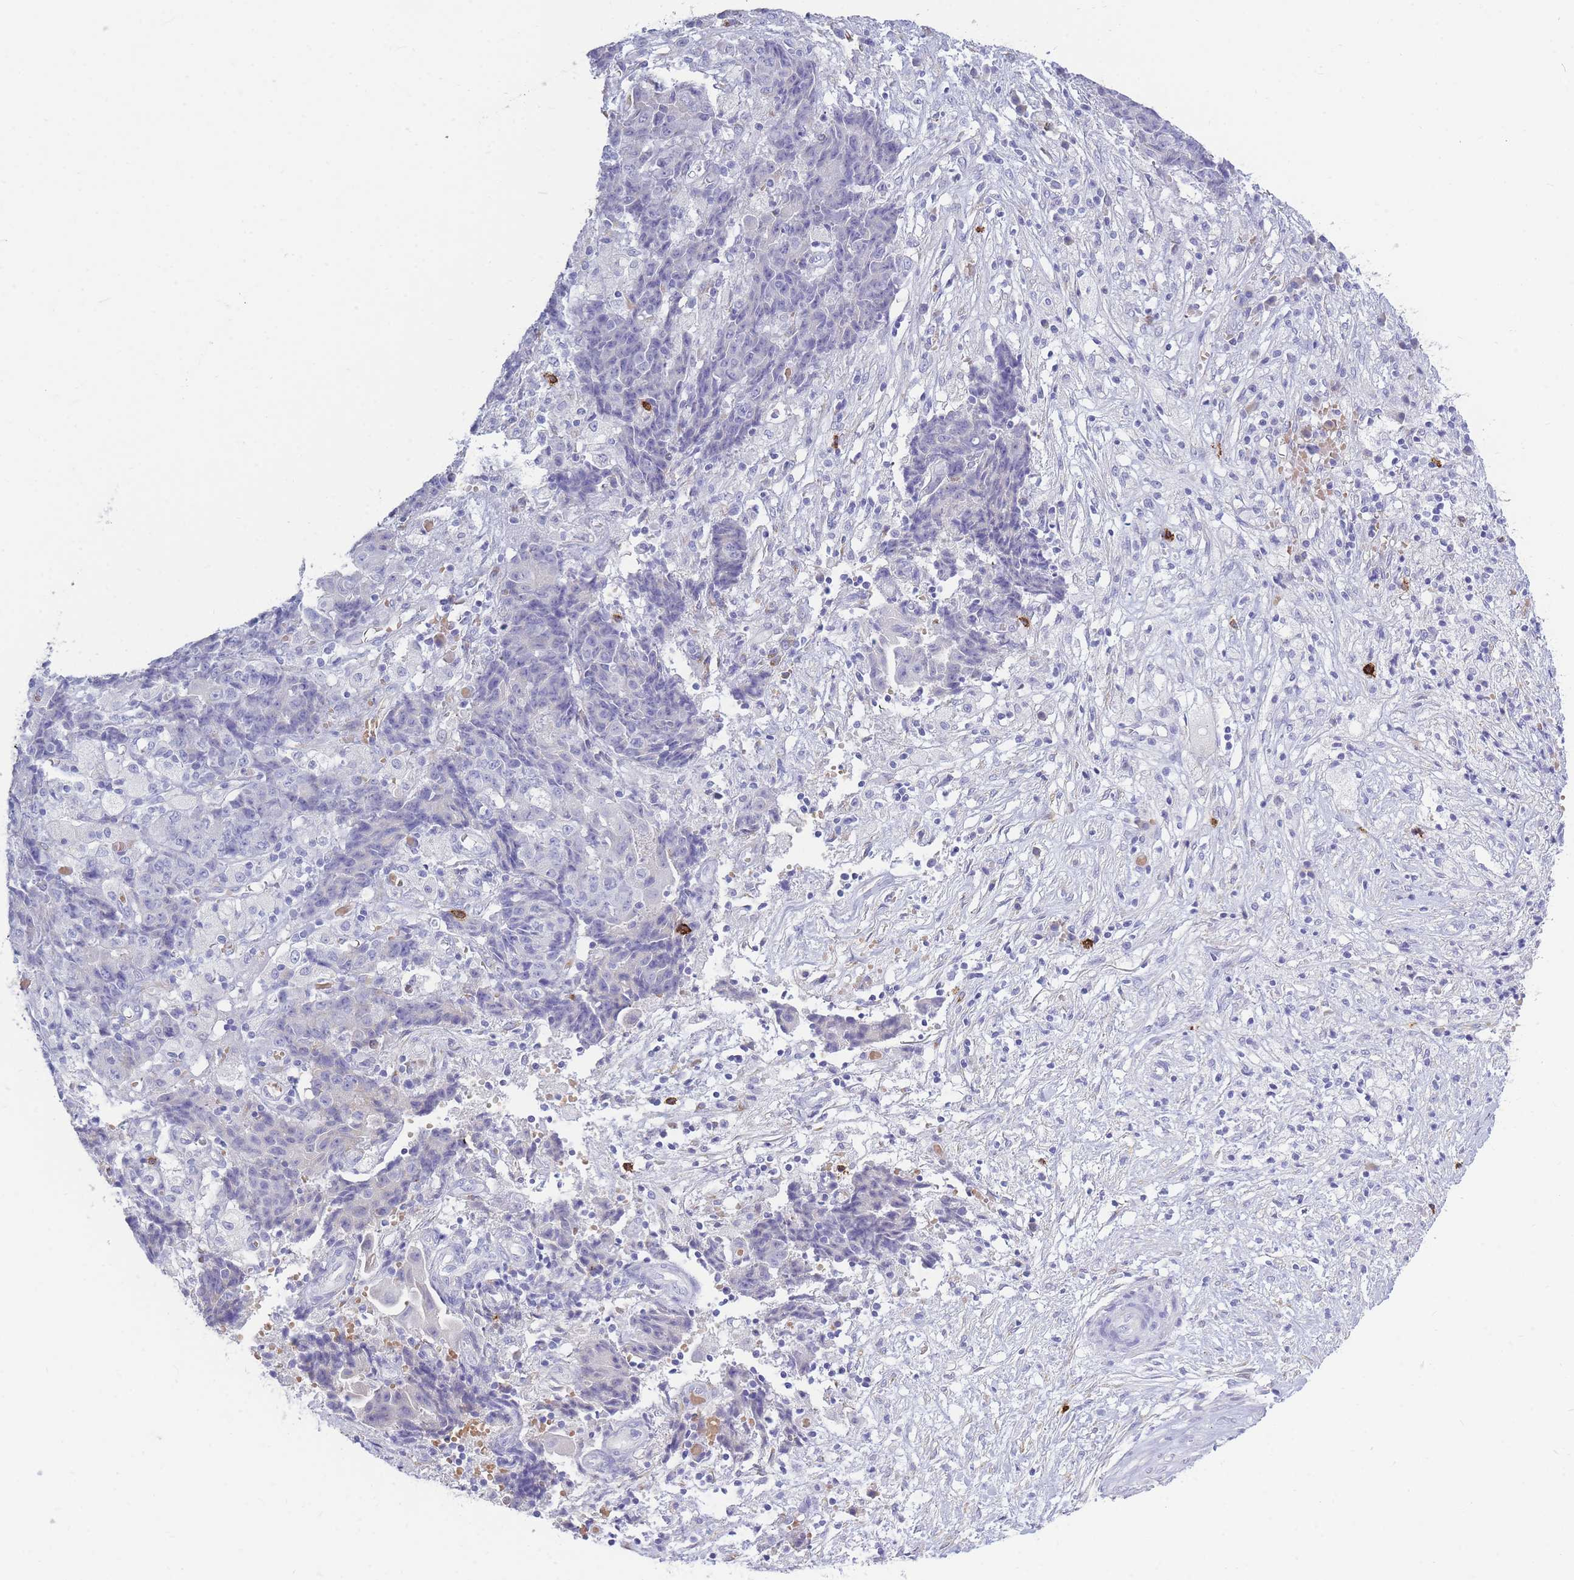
{"staining": {"intensity": "negative", "quantity": "none", "location": "none"}, "tissue": "ovarian cancer", "cell_type": "Tumor cells", "image_type": "cancer", "snomed": [{"axis": "morphology", "description": "Carcinoma, endometroid"}, {"axis": "topography", "description": "Ovary"}], "caption": "There is no significant staining in tumor cells of endometroid carcinoma (ovarian). The staining was performed using DAB to visualize the protein expression in brown, while the nuclei were stained in blue with hematoxylin (Magnification: 20x).", "gene": "TPSD1", "patient": {"sex": "female", "age": 42}}